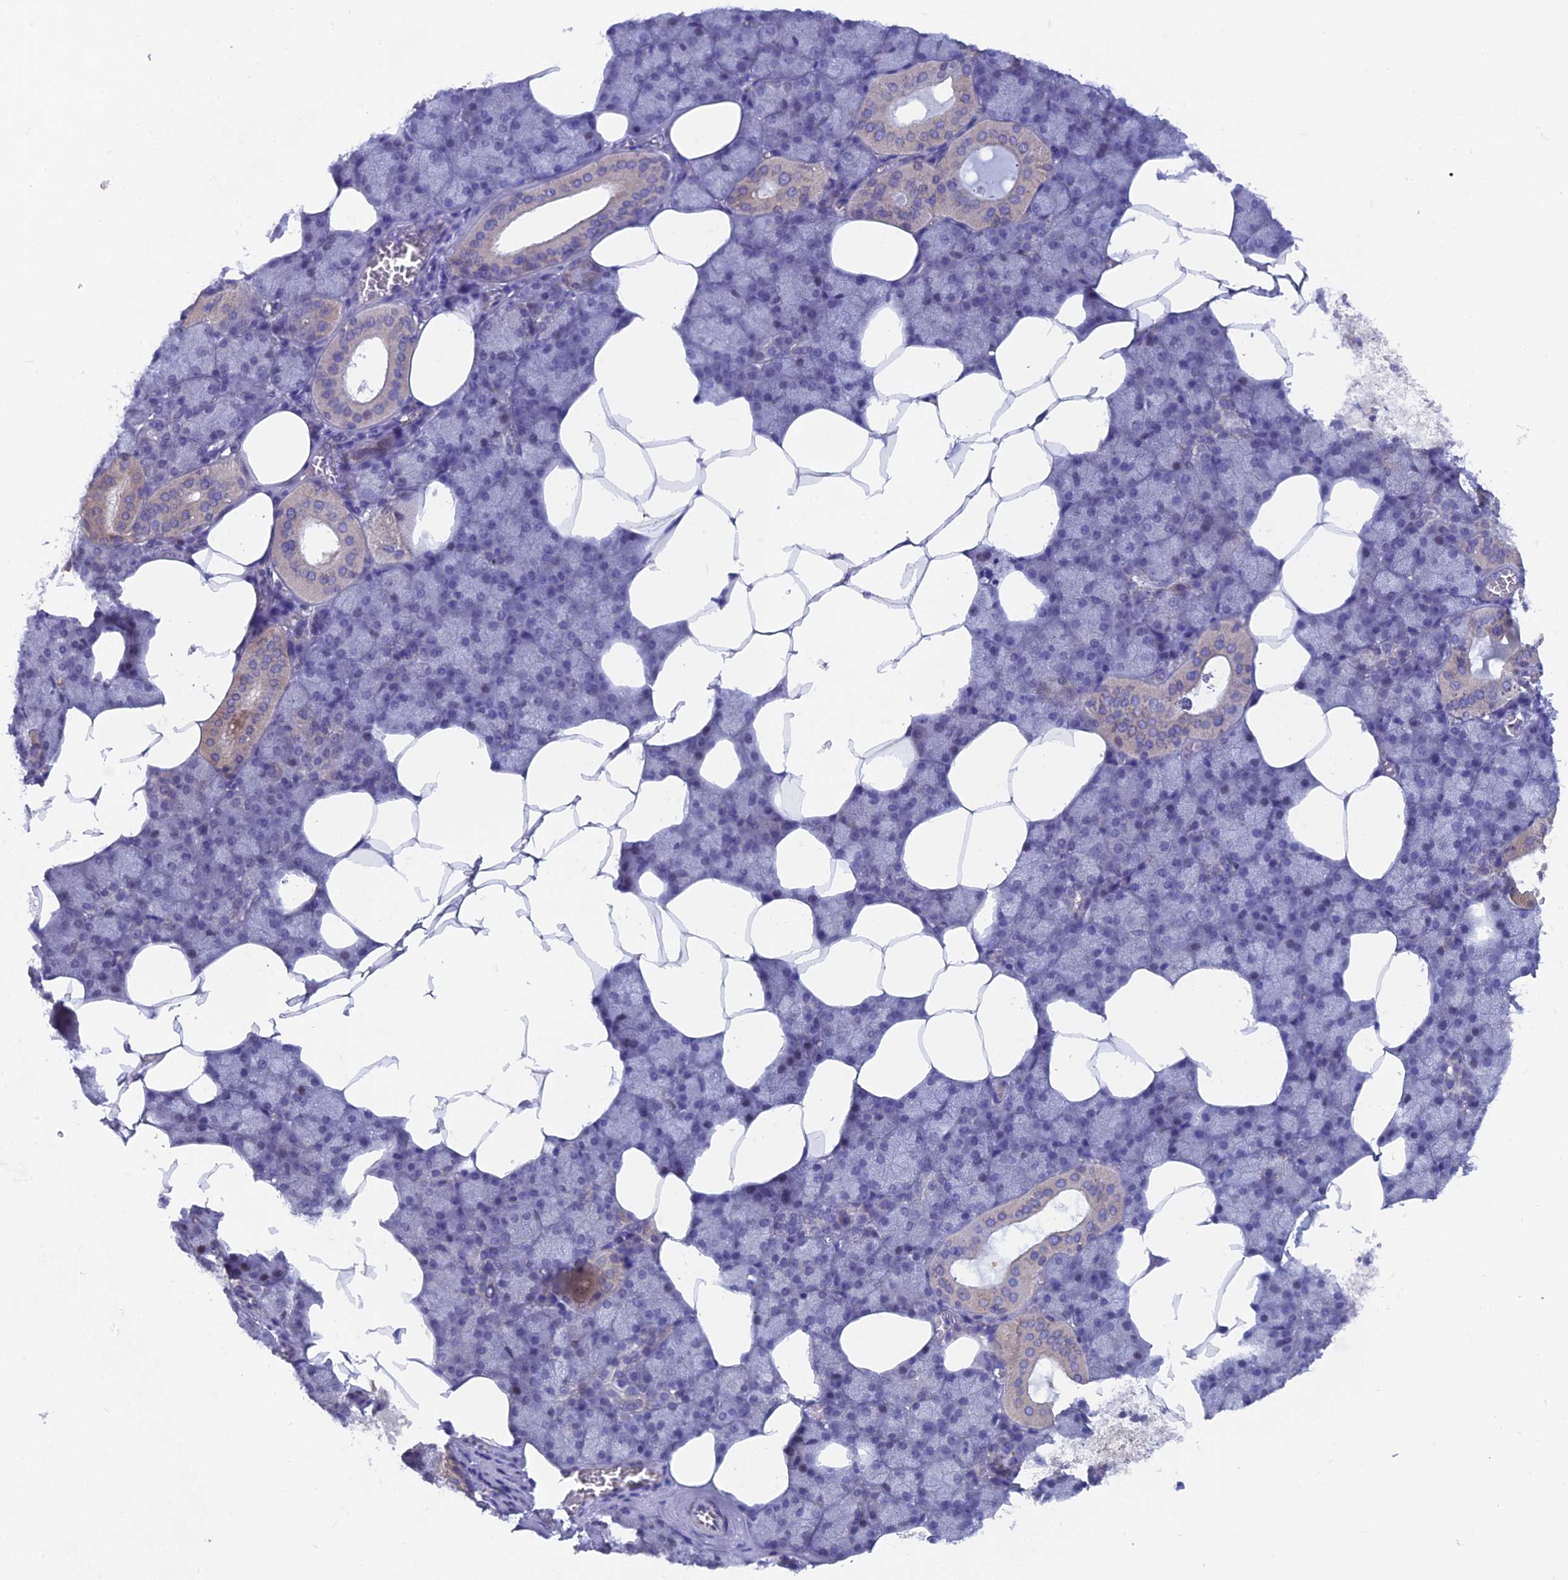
{"staining": {"intensity": "moderate", "quantity": "<25%", "location": "cytoplasmic/membranous"}, "tissue": "salivary gland", "cell_type": "Glandular cells", "image_type": "normal", "snomed": [{"axis": "morphology", "description": "Normal tissue, NOS"}, {"axis": "topography", "description": "Salivary gland"}], "caption": "A low amount of moderate cytoplasmic/membranous staining is appreciated in approximately <25% of glandular cells in unremarkable salivary gland. (Brightfield microscopy of DAB IHC at high magnification).", "gene": "AK4P3", "patient": {"sex": "male", "age": 62}}